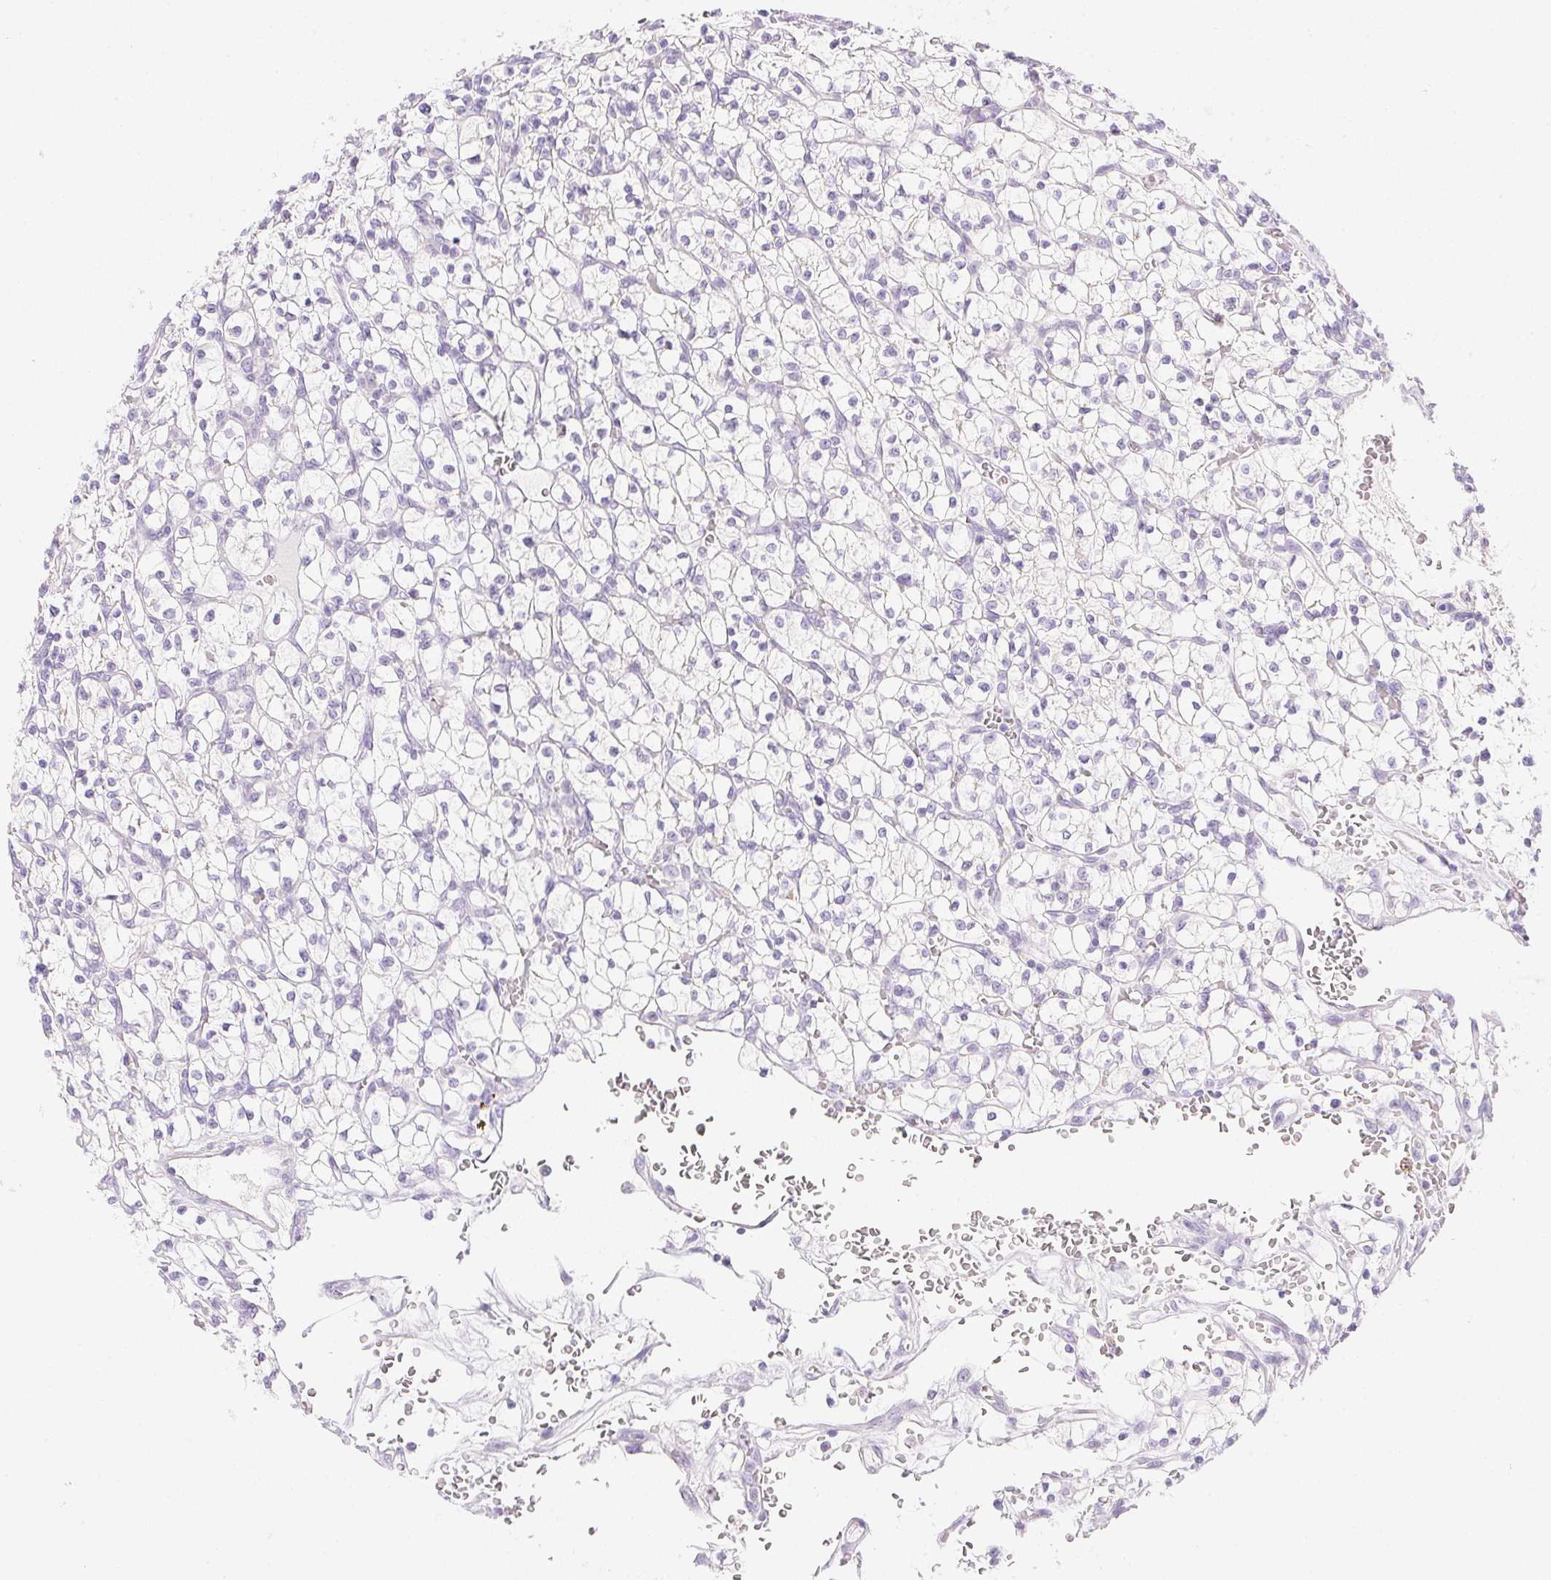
{"staining": {"intensity": "negative", "quantity": "none", "location": "none"}, "tissue": "renal cancer", "cell_type": "Tumor cells", "image_type": "cancer", "snomed": [{"axis": "morphology", "description": "Adenocarcinoma, NOS"}, {"axis": "topography", "description": "Kidney"}], "caption": "IHC photomicrograph of neoplastic tissue: human renal adenocarcinoma stained with DAB shows no significant protein expression in tumor cells.", "gene": "ATP6V1G3", "patient": {"sex": "female", "age": 64}}